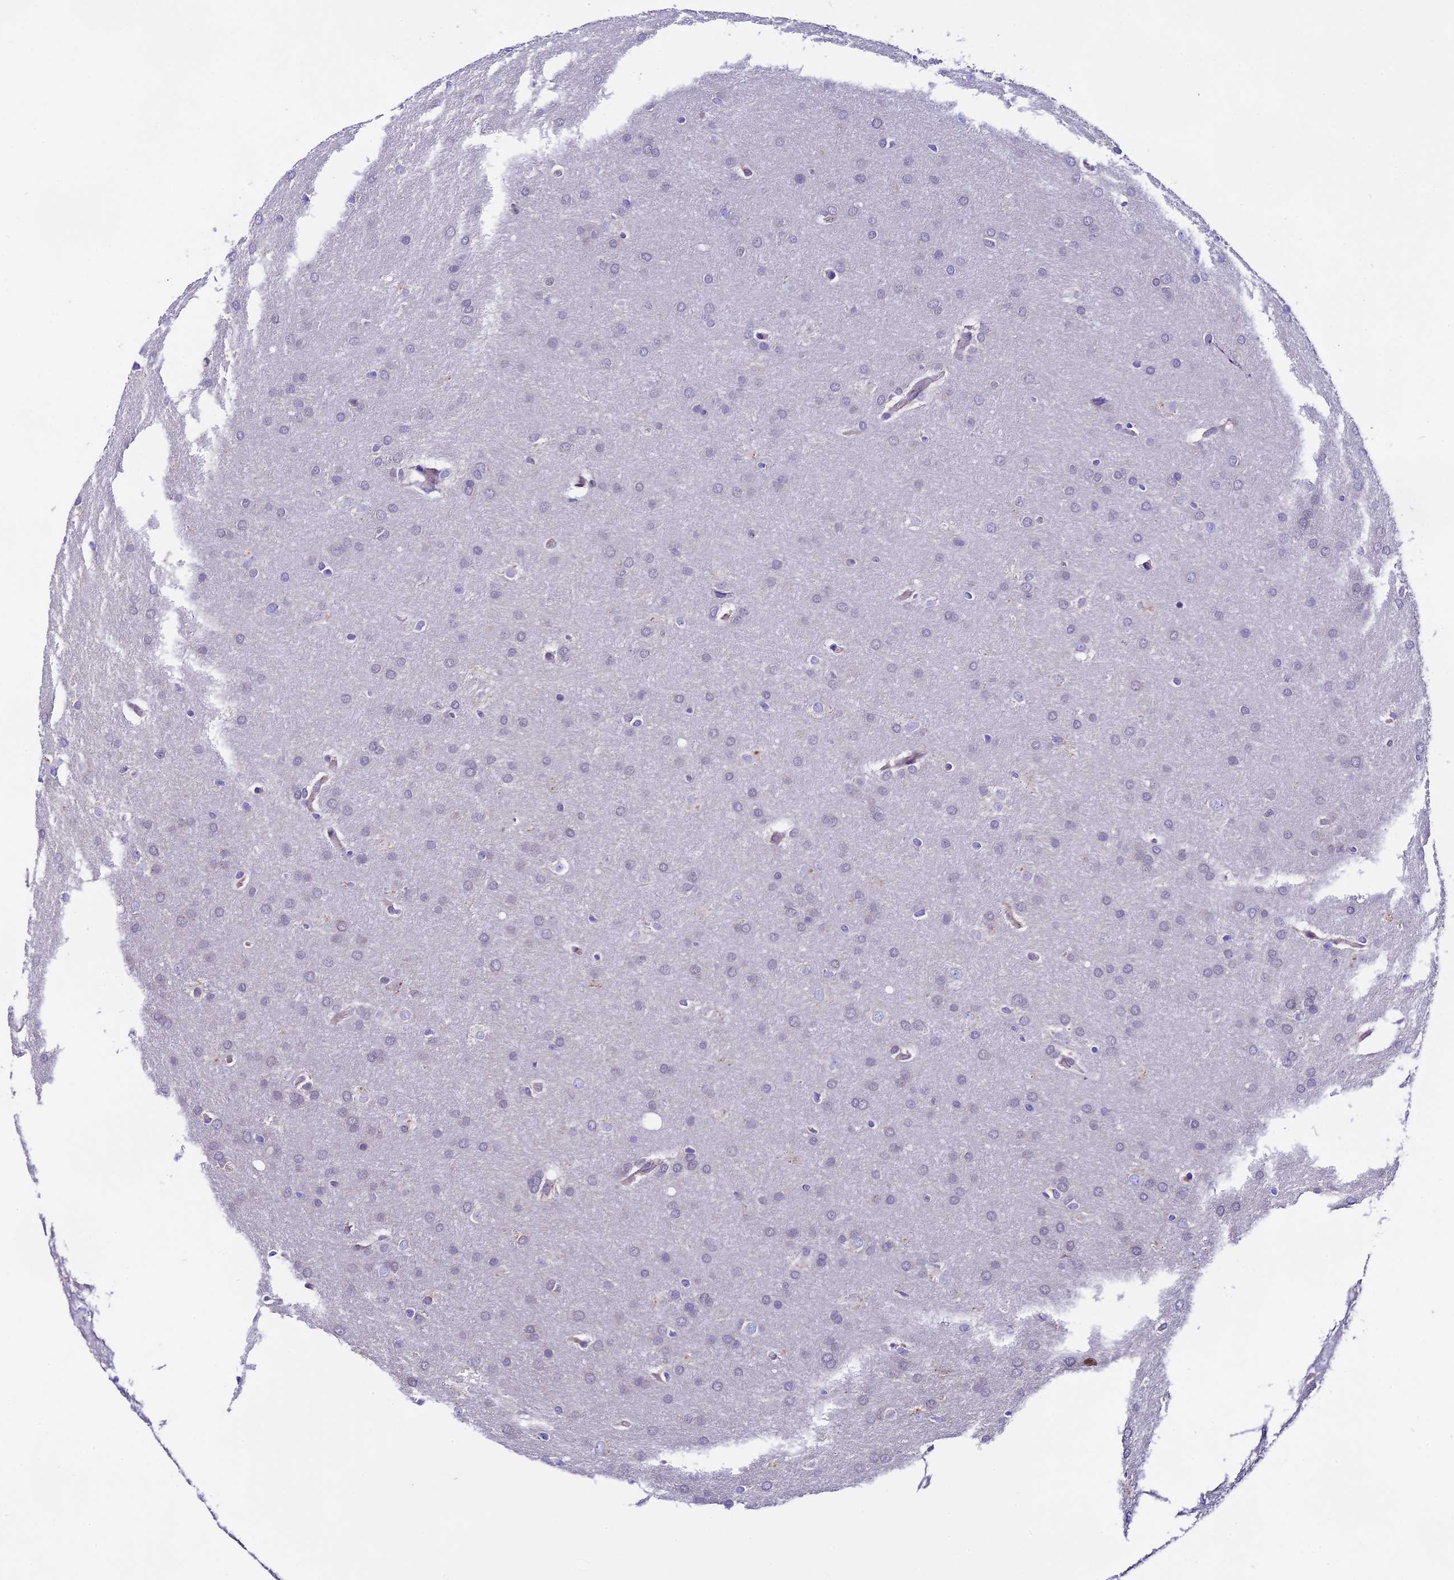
{"staining": {"intensity": "negative", "quantity": "none", "location": "none"}, "tissue": "glioma", "cell_type": "Tumor cells", "image_type": "cancer", "snomed": [{"axis": "morphology", "description": "Glioma, malignant, Low grade"}, {"axis": "topography", "description": "Brain"}], "caption": "Tumor cells are negative for protein expression in human glioma.", "gene": "COMTD1", "patient": {"sex": "female", "age": 32}}